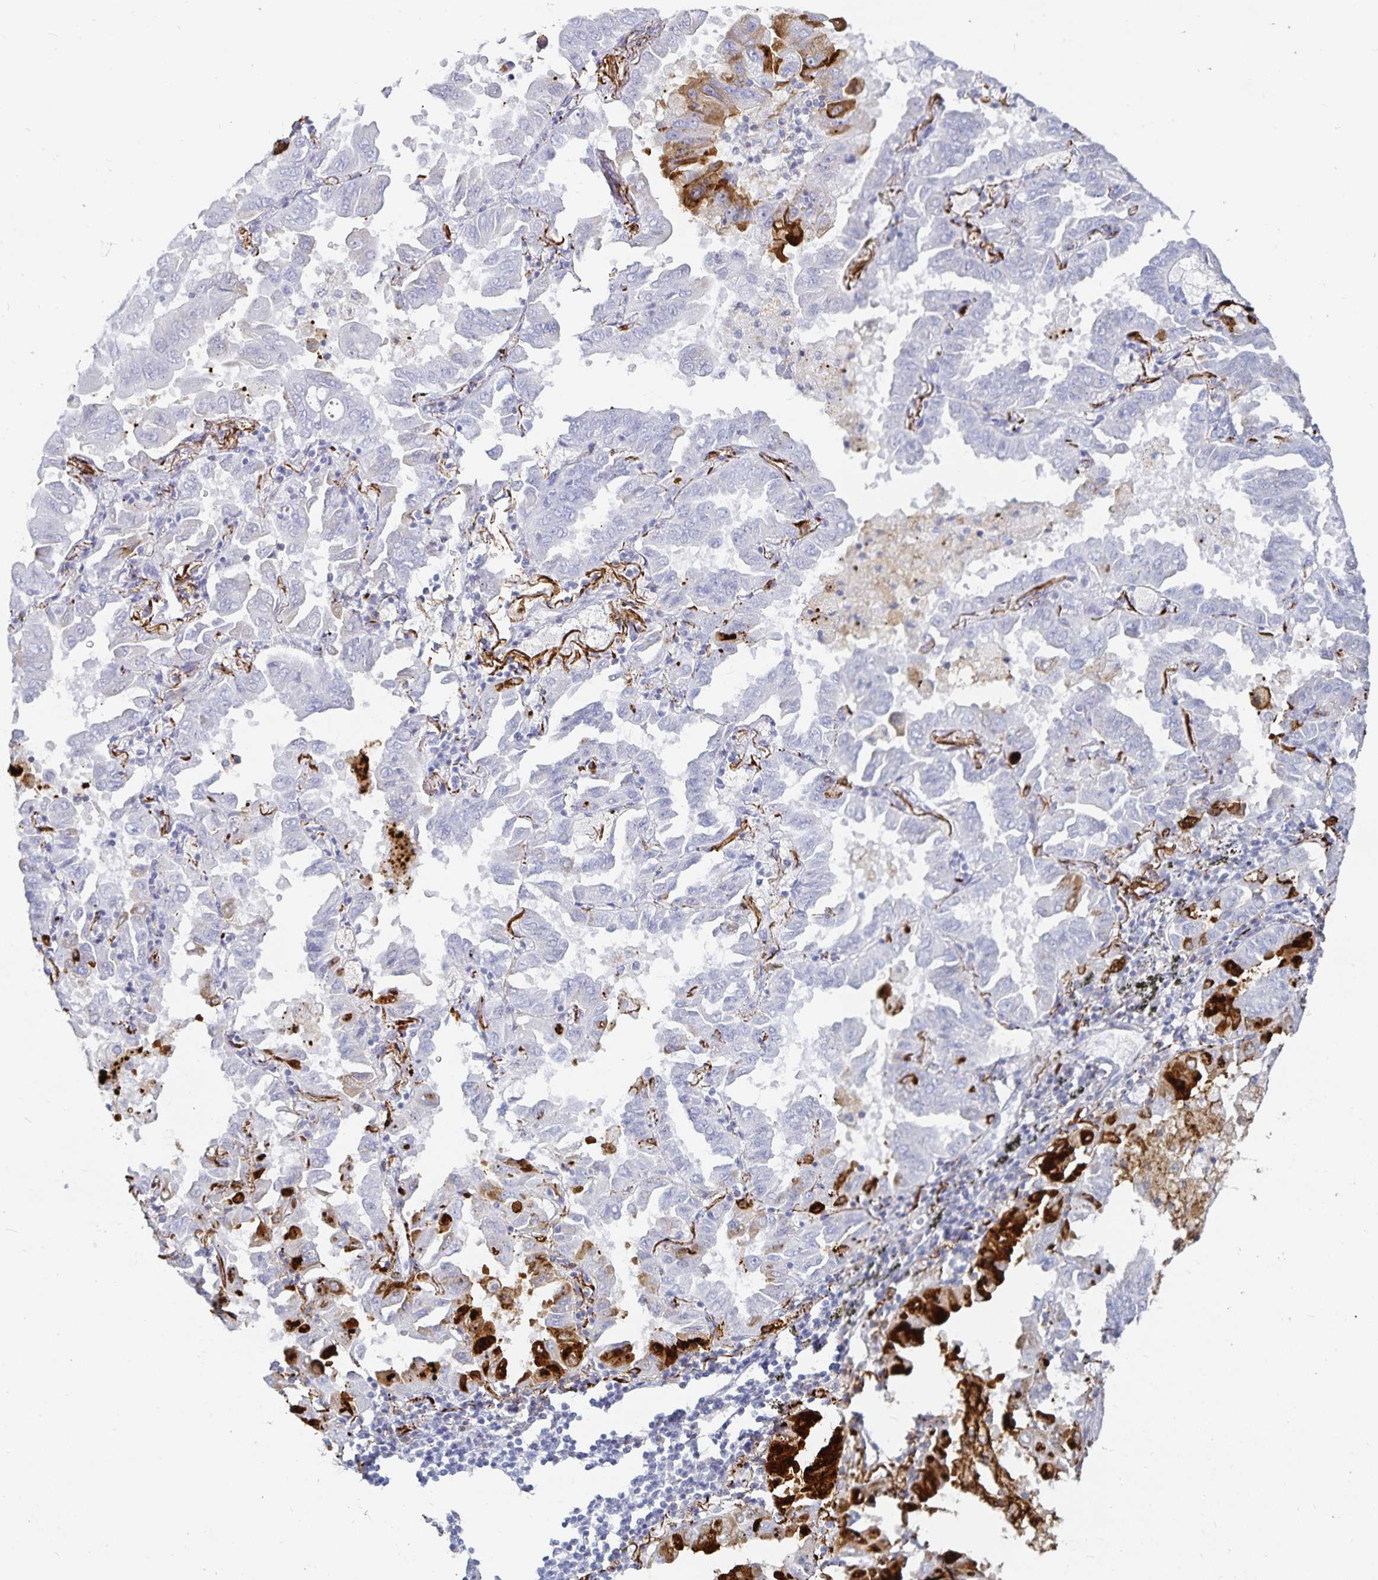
{"staining": {"intensity": "strong", "quantity": "<25%", "location": "cytoplasmic/membranous"}, "tissue": "lung cancer", "cell_type": "Tumor cells", "image_type": "cancer", "snomed": [{"axis": "morphology", "description": "Adenocarcinoma, NOS"}, {"axis": "topography", "description": "Lung"}], "caption": "Brown immunohistochemical staining in human lung adenocarcinoma displays strong cytoplasmic/membranous positivity in about <25% of tumor cells. The staining is performed using DAB (3,3'-diaminobenzidine) brown chromogen to label protein expression. The nuclei are counter-stained blue using hematoxylin.", "gene": "SFTPA1", "patient": {"sex": "male", "age": 64}}